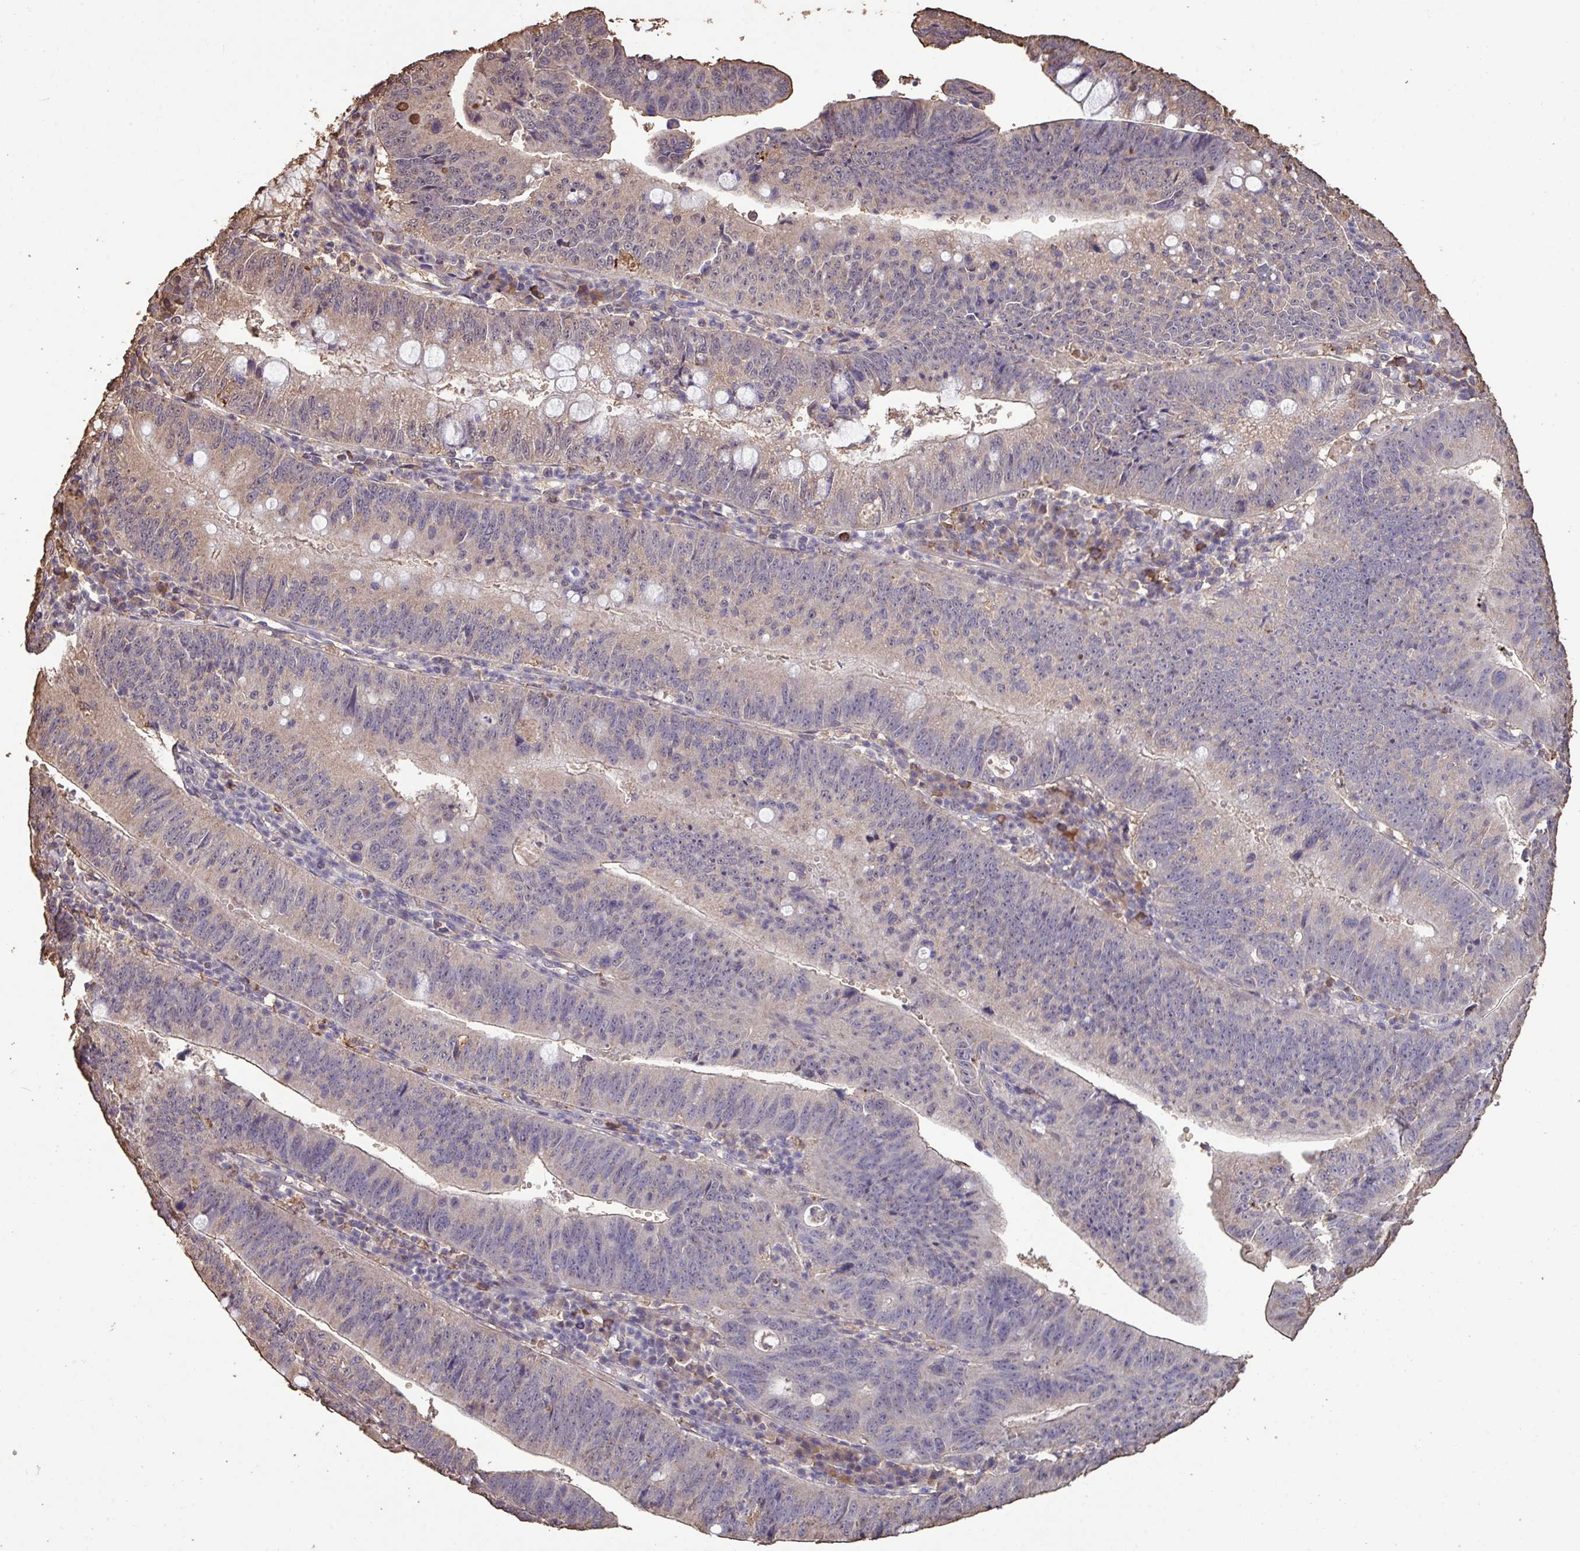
{"staining": {"intensity": "weak", "quantity": "<25%", "location": "cytoplasmic/membranous"}, "tissue": "stomach cancer", "cell_type": "Tumor cells", "image_type": "cancer", "snomed": [{"axis": "morphology", "description": "Adenocarcinoma, NOS"}, {"axis": "topography", "description": "Stomach"}], "caption": "Stomach cancer was stained to show a protein in brown. There is no significant positivity in tumor cells. (DAB immunohistochemistry (IHC) with hematoxylin counter stain).", "gene": "CAMK2B", "patient": {"sex": "male", "age": 59}}